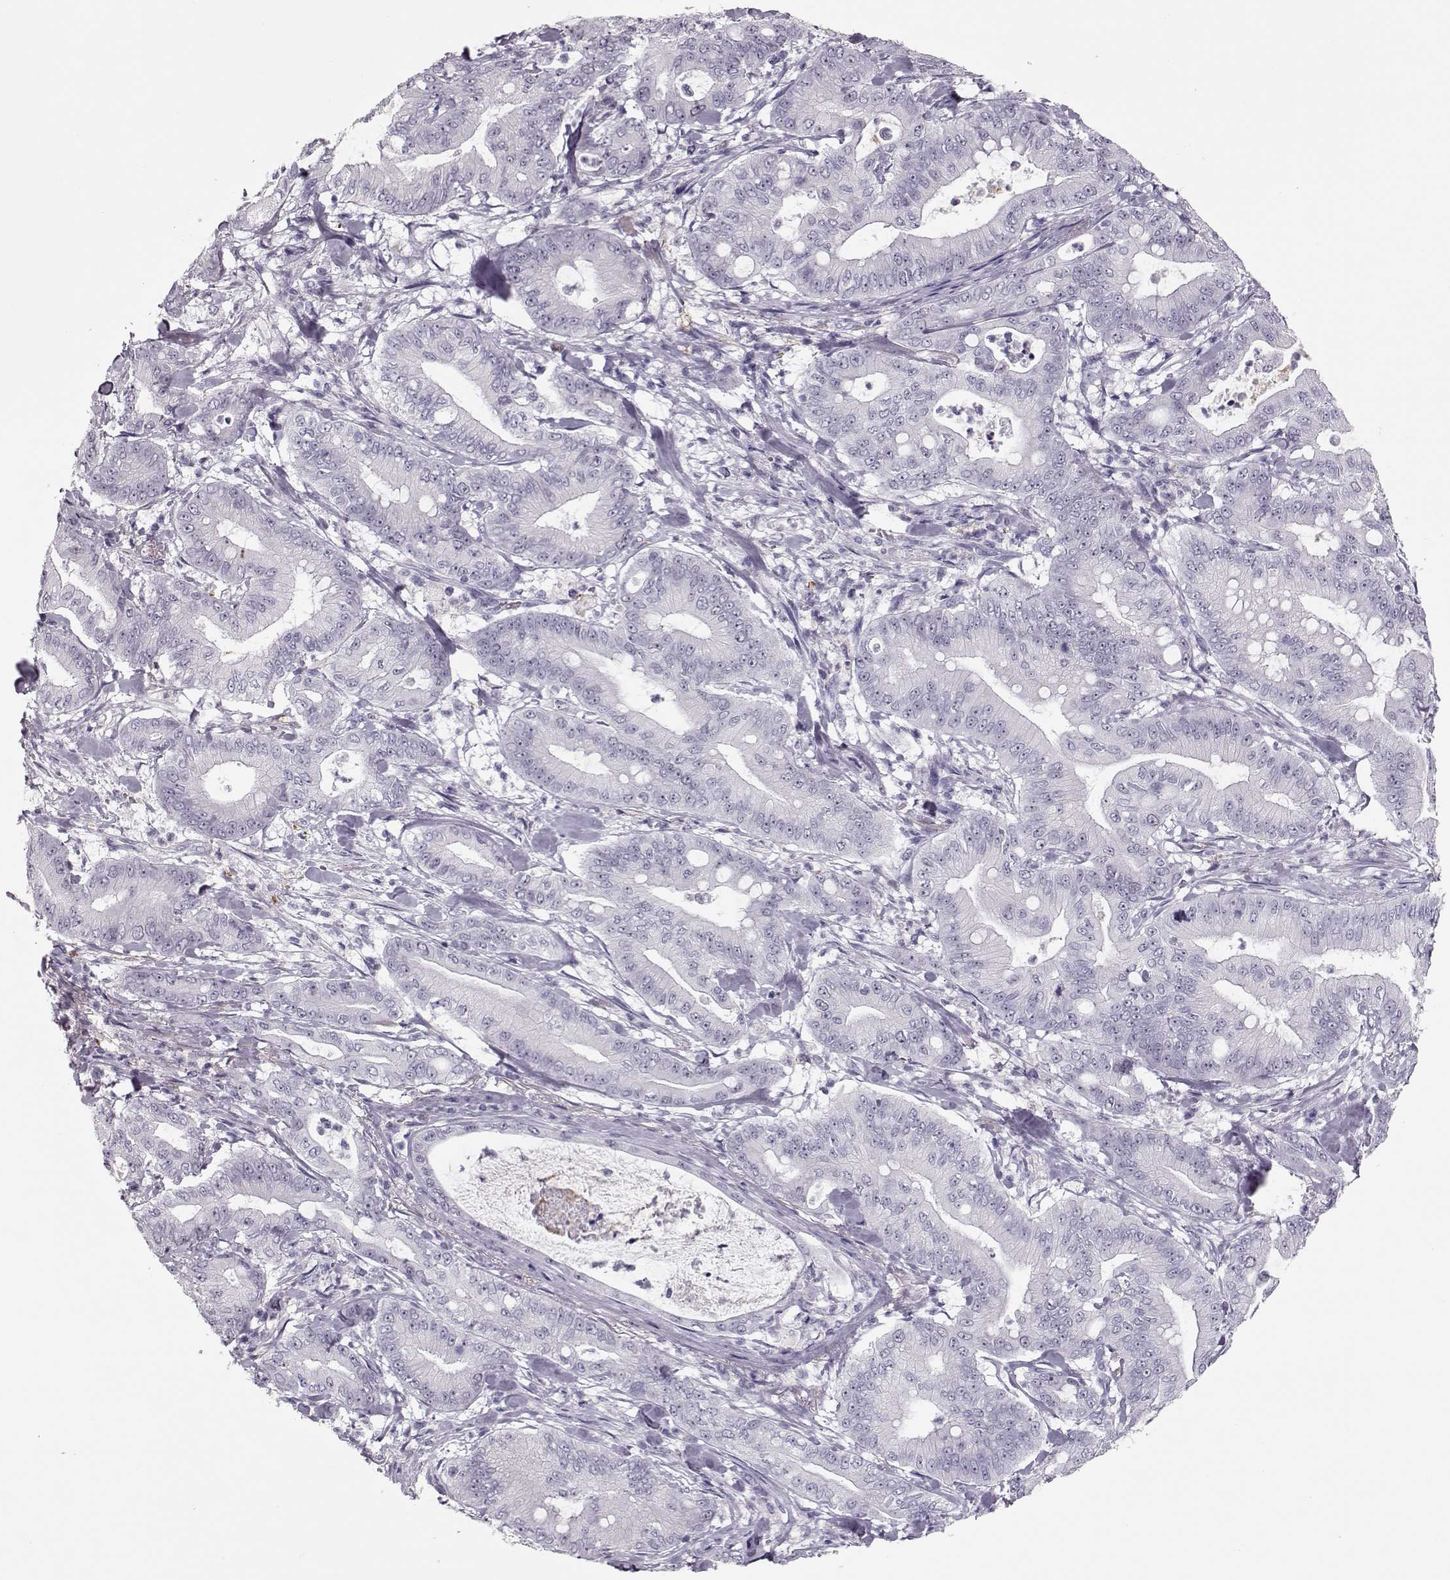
{"staining": {"intensity": "negative", "quantity": "none", "location": "none"}, "tissue": "pancreatic cancer", "cell_type": "Tumor cells", "image_type": "cancer", "snomed": [{"axis": "morphology", "description": "Adenocarcinoma, NOS"}, {"axis": "topography", "description": "Pancreas"}], "caption": "Micrograph shows no protein expression in tumor cells of pancreatic adenocarcinoma tissue. (DAB immunohistochemistry (IHC) visualized using brightfield microscopy, high magnification).", "gene": "SGO1", "patient": {"sex": "male", "age": 71}}